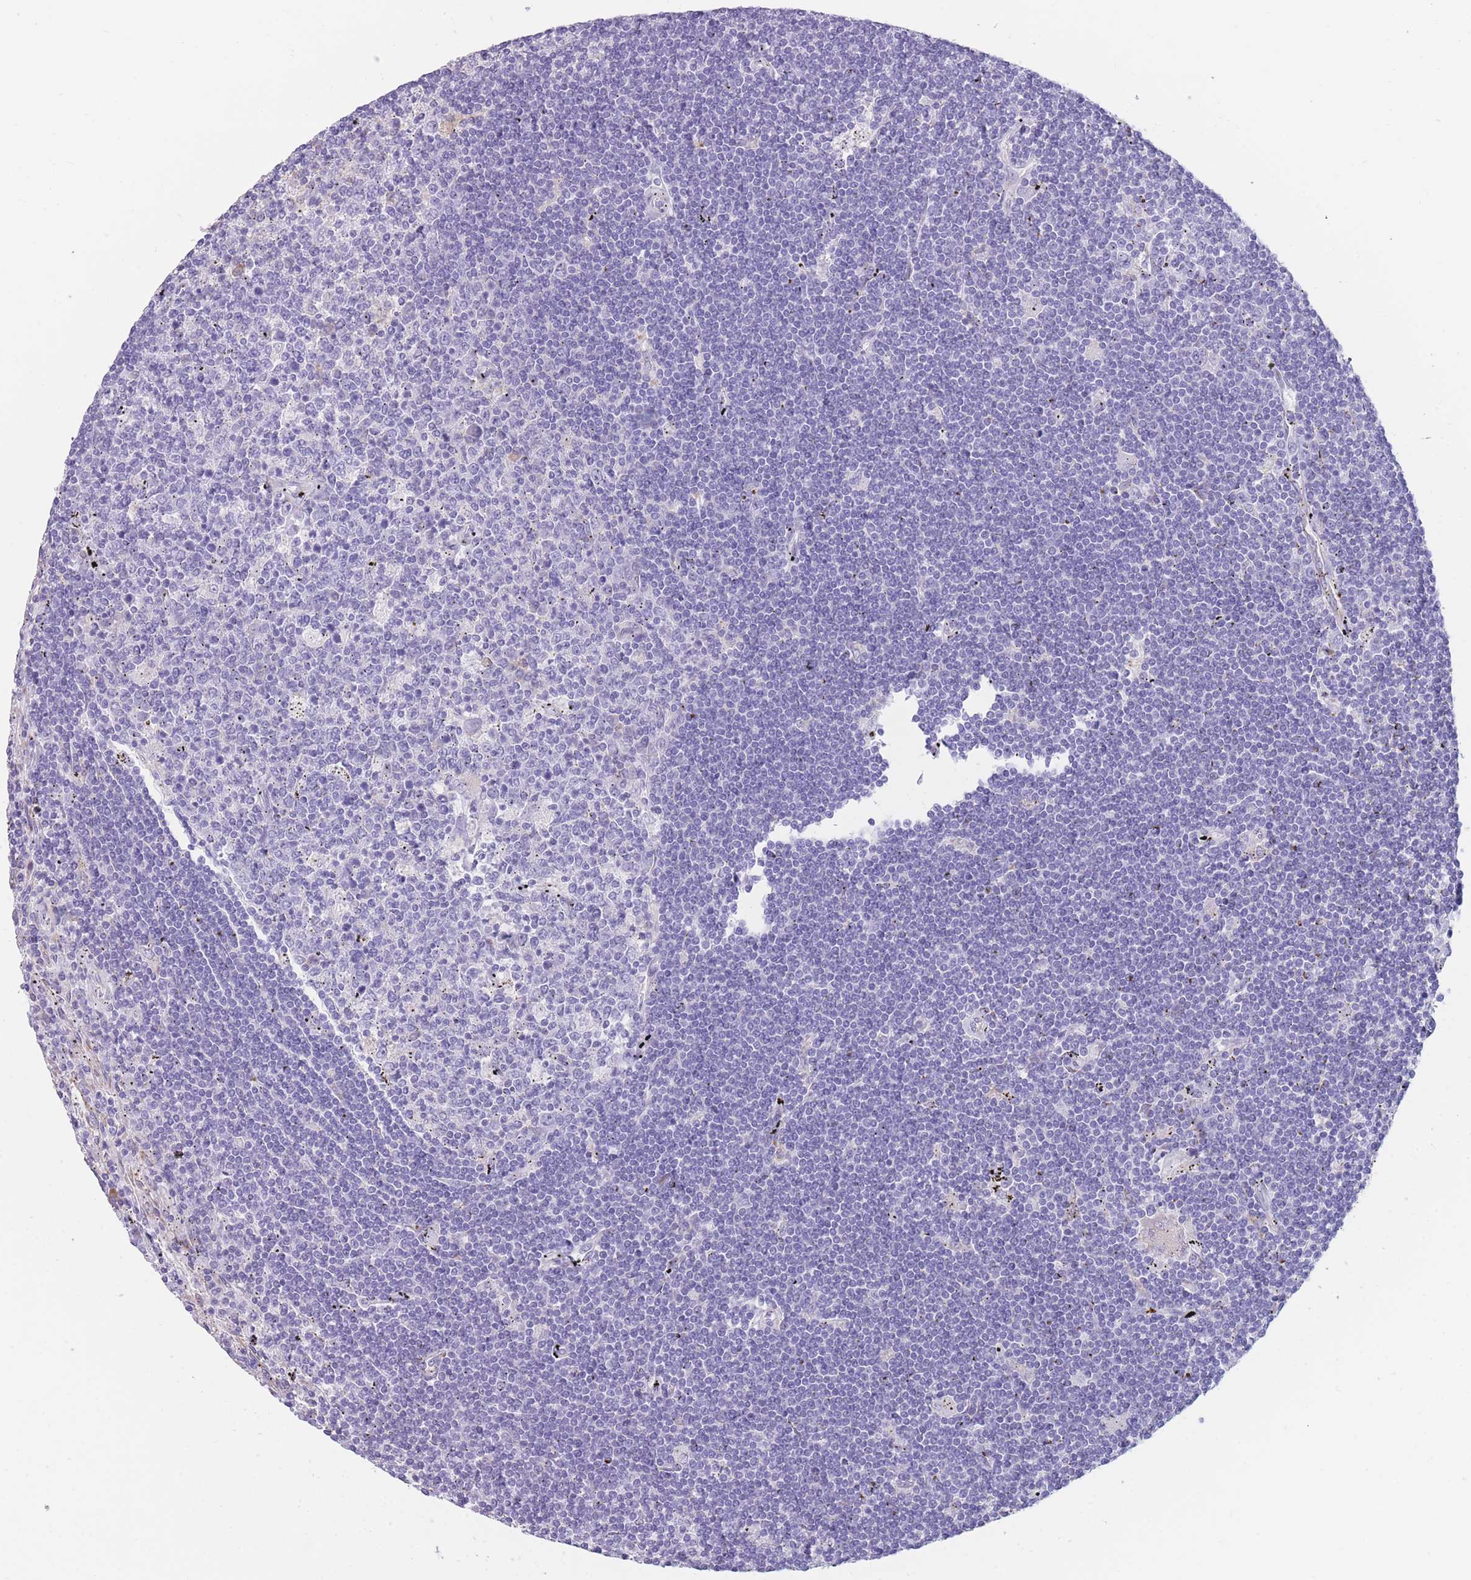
{"staining": {"intensity": "negative", "quantity": "none", "location": "none"}, "tissue": "lymphoma", "cell_type": "Tumor cells", "image_type": "cancer", "snomed": [{"axis": "morphology", "description": "Malignant lymphoma, non-Hodgkin's type, Low grade"}, {"axis": "topography", "description": "Spleen"}], "caption": "High magnification brightfield microscopy of low-grade malignant lymphoma, non-Hodgkin's type stained with DAB (3,3'-diaminobenzidine) (brown) and counterstained with hematoxylin (blue): tumor cells show no significant staining.", "gene": "COL27A1", "patient": {"sex": "male", "age": 76}}